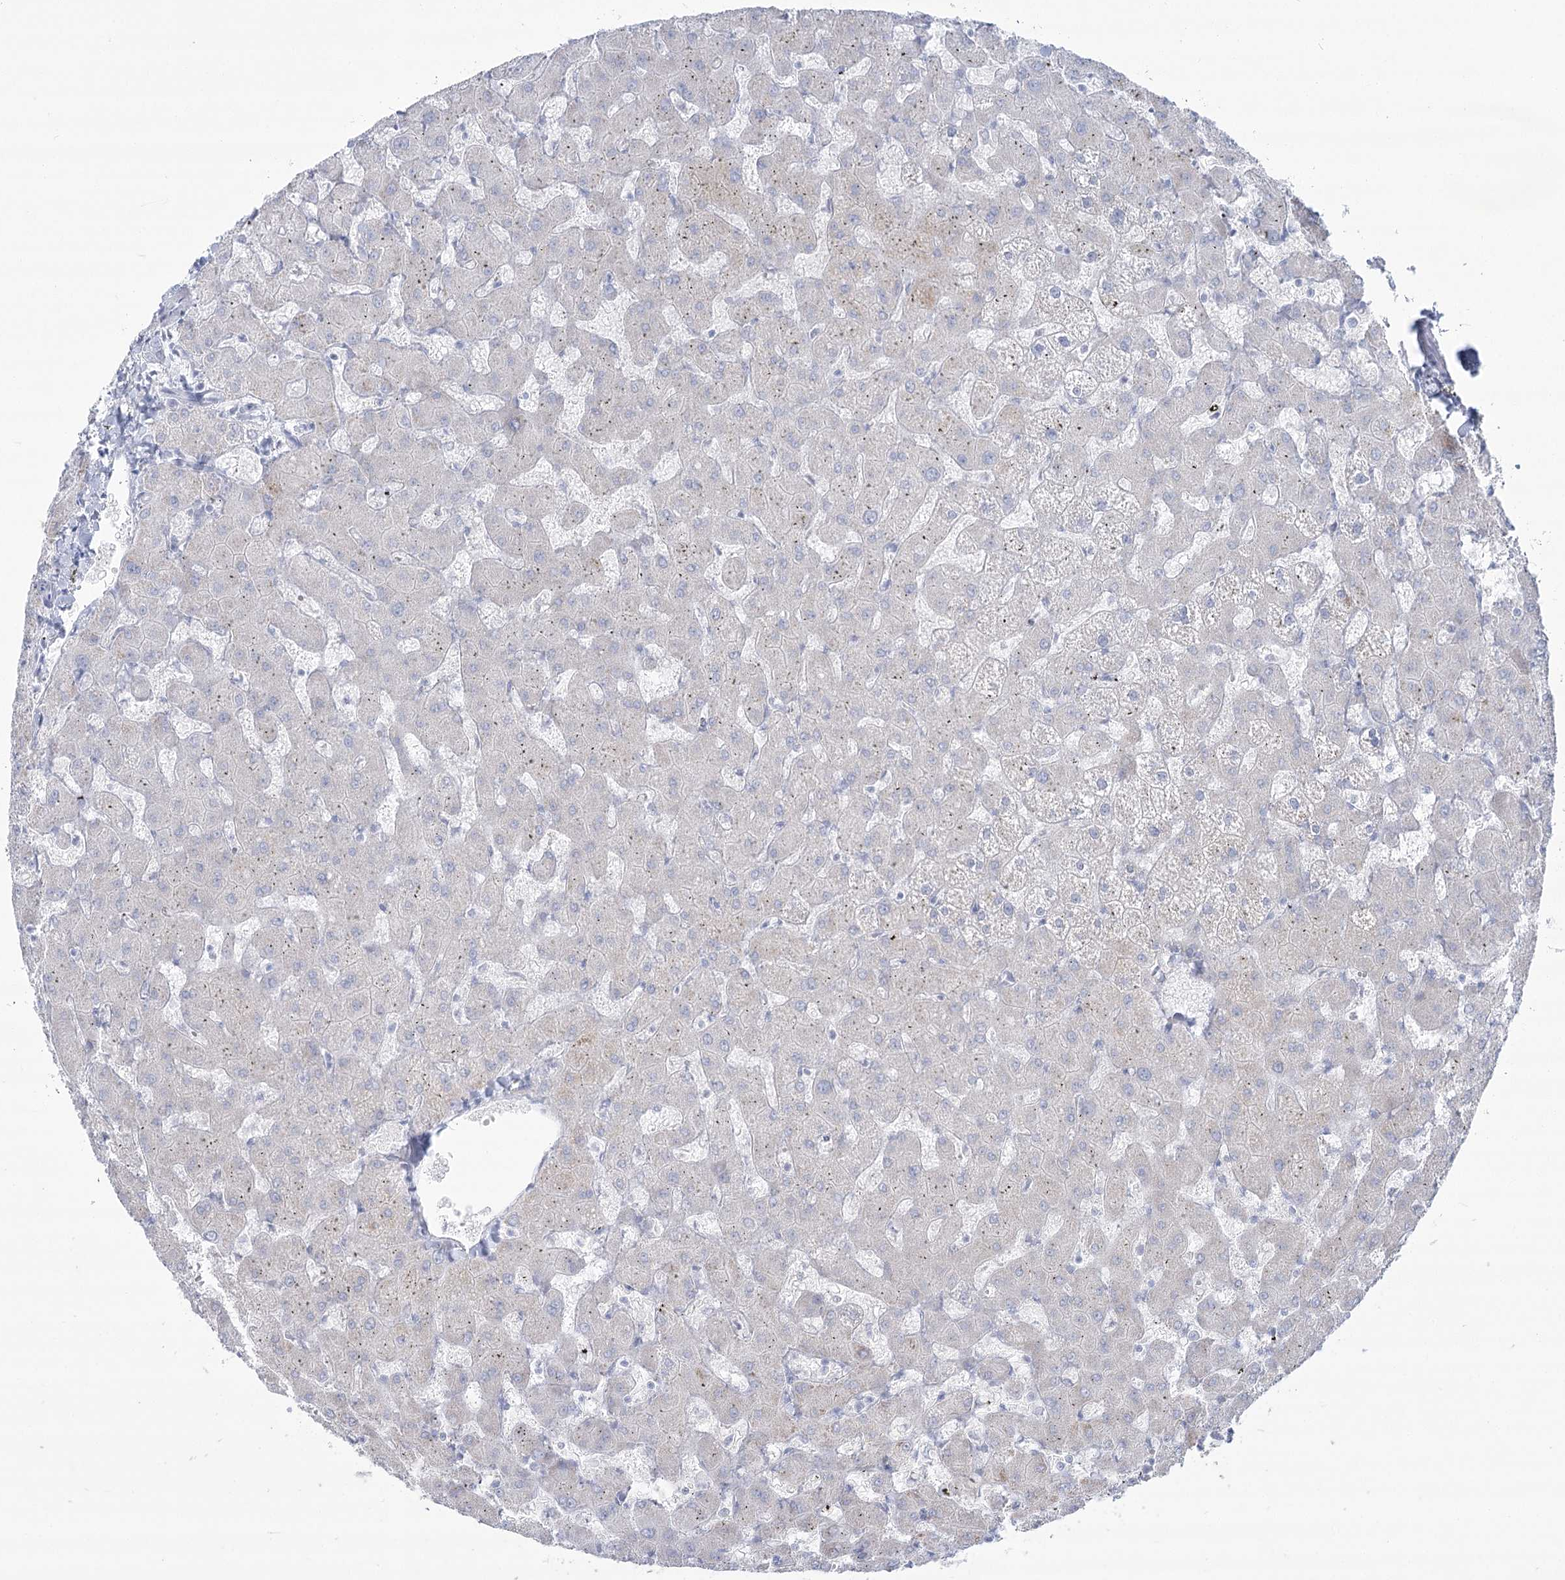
{"staining": {"intensity": "negative", "quantity": "none", "location": "none"}, "tissue": "liver", "cell_type": "Cholangiocytes", "image_type": "normal", "snomed": [{"axis": "morphology", "description": "Normal tissue, NOS"}, {"axis": "topography", "description": "Liver"}], "caption": "Histopathology image shows no protein expression in cholangiocytes of unremarkable liver. (Stains: DAB (3,3'-diaminobenzidine) immunohistochemistry (IHC) with hematoxylin counter stain, Microscopy: brightfield microscopy at high magnification).", "gene": "ZNF843", "patient": {"sex": "female", "age": 63}}